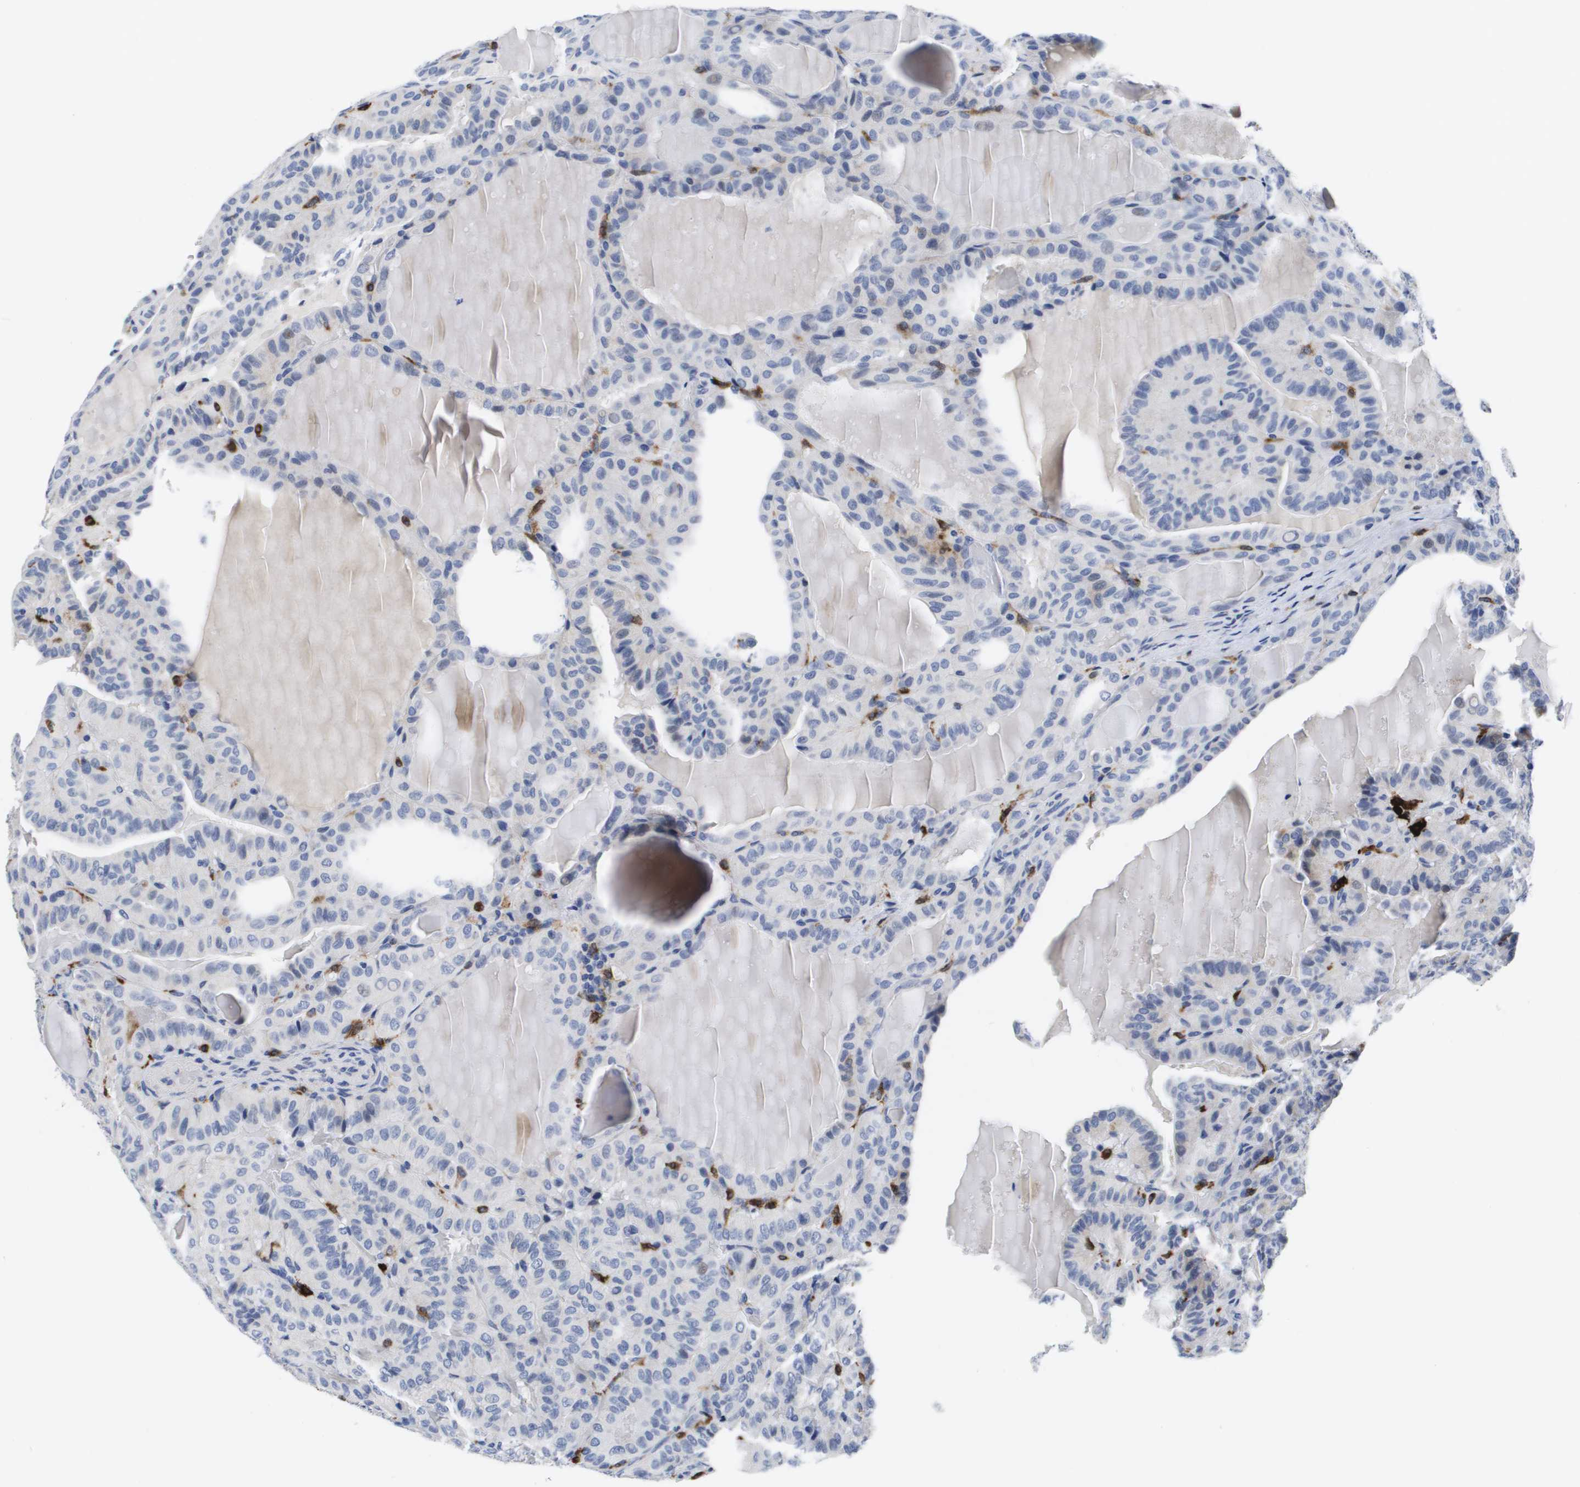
{"staining": {"intensity": "negative", "quantity": "none", "location": "none"}, "tissue": "thyroid cancer", "cell_type": "Tumor cells", "image_type": "cancer", "snomed": [{"axis": "morphology", "description": "Papillary adenocarcinoma, NOS"}, {"axis": "topography", "description": "Thyroid gland"}], "caption": "Image shows no protein expression in tumor cells of thyroid cancer (papillary adenocarcinoma) tissue.", "gene": "HMOX1", "patient": {"sex": "male", "age": 77}}